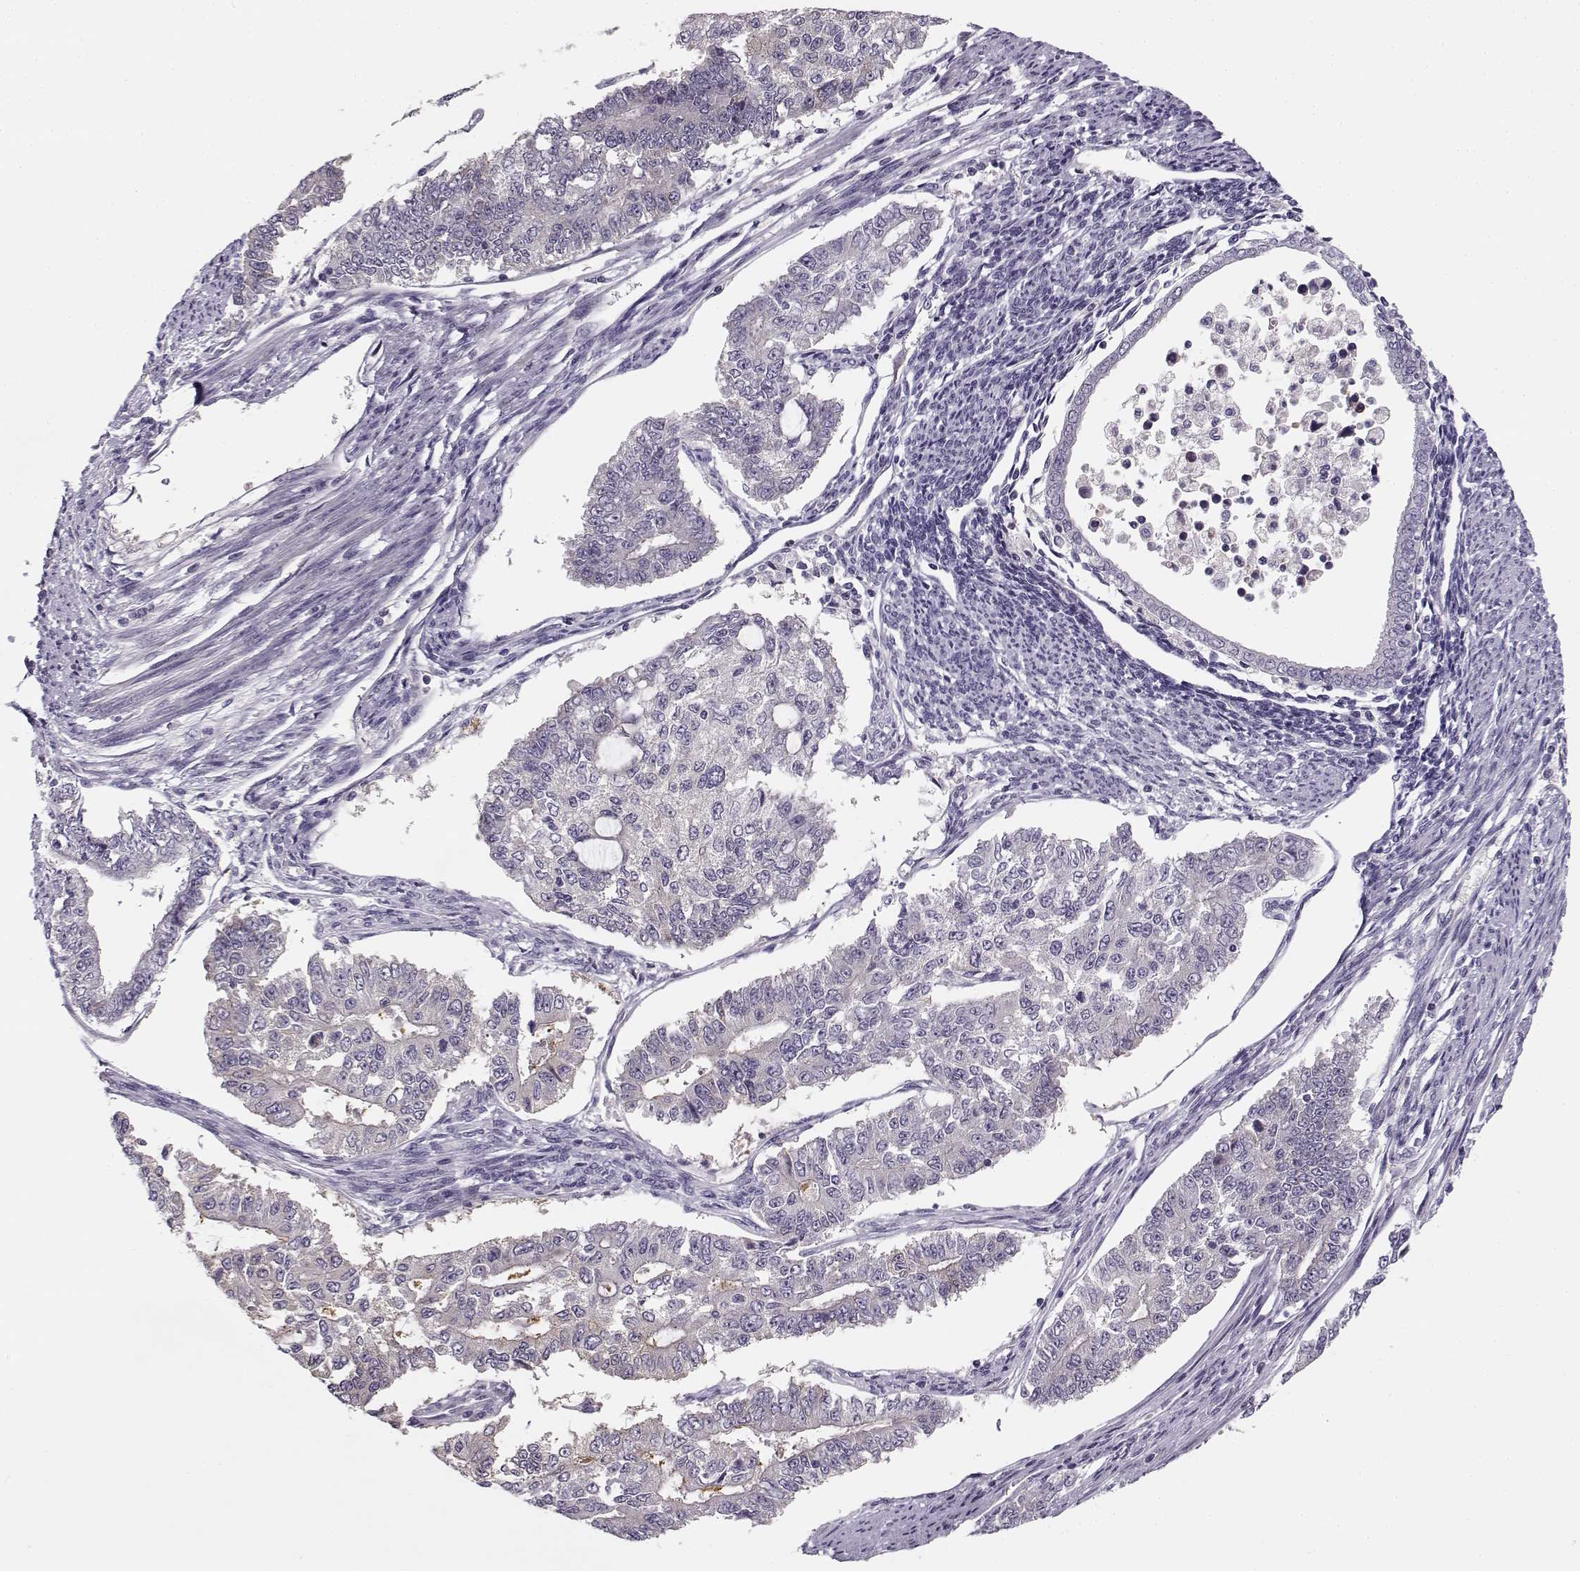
{"staining": {"intensity": "negative", "quantity": "none", "location": "none"}, "tissue": "endometrial cancer", "cell_type": "Tumor cells", "image_type": "cancer", "snomed": [{"axis": "morphology", "description": "Adenocarcinoma, NOS"}, {"axis": "topography", "description": "Uterus"}], "caption": "This histopathology image is of endometrial cancer stained with IHC to label a protein in brown with the nuclei are counter-stained blue. There is no staining in tumor cells.", "gene": "DDX25", "patient": {"sex": "female", "age": 59}}